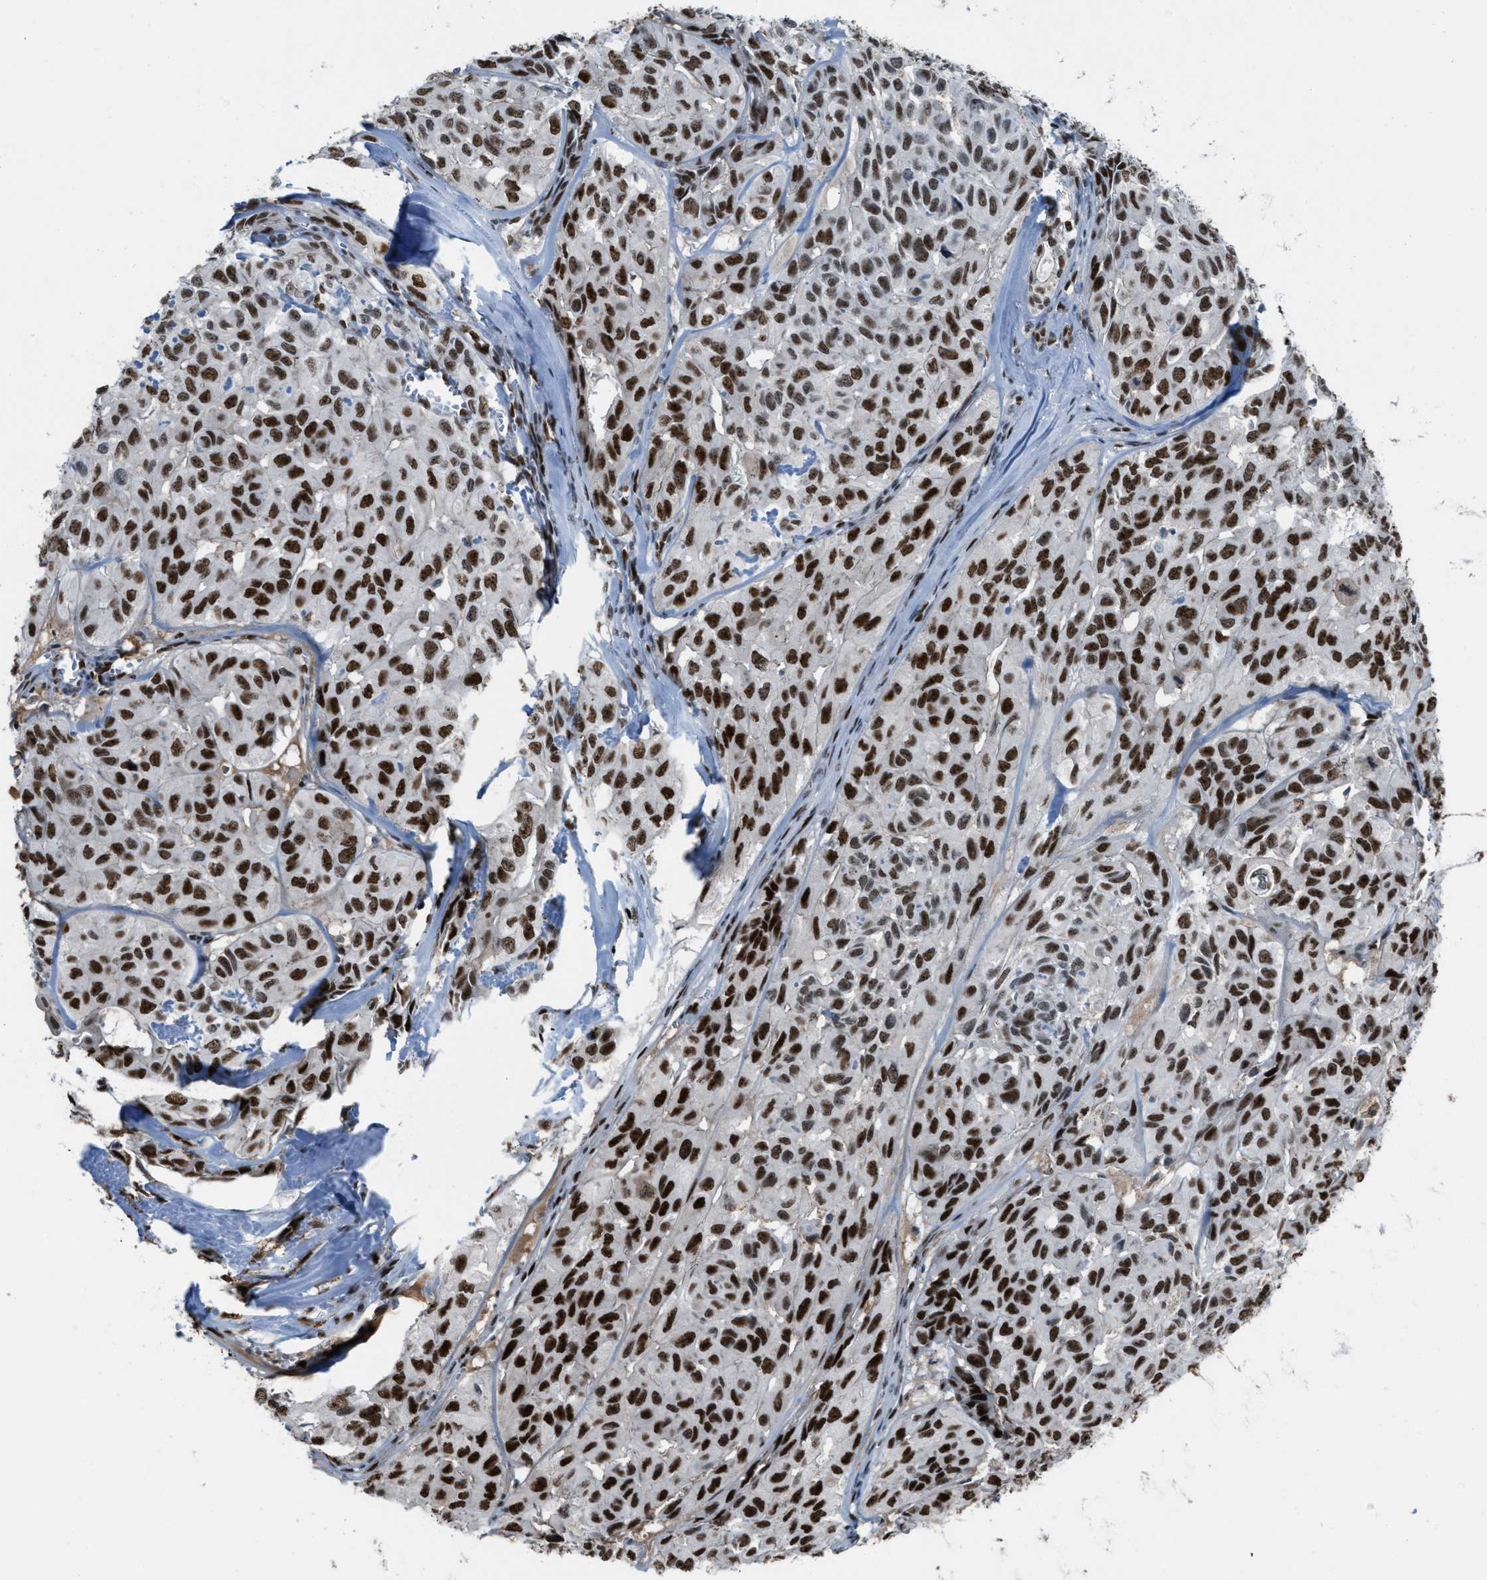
{"staining": {"intensity": "strong", "quantity": ">75%", "location": "nuclear"}, "tissue": "head and neck cancer", "cell_type": "Tumor cells", "image_type": "cancer", "snomed": [{"axis": "morphology", "description": "Adenocarcinoma, NOS"}, {"axis": "topography", "description": "Salivary gland, NOS"}, {"axis": "topography", "description": "Head-Neck"}], "caption": "IHC of head and neck adenocarcinoma demonstrates high levels of strong nuclear positivity in approximately >75% of tumor cells.", "gene": "SLFN5", "patient": {"sex": "female", "age": 76}}